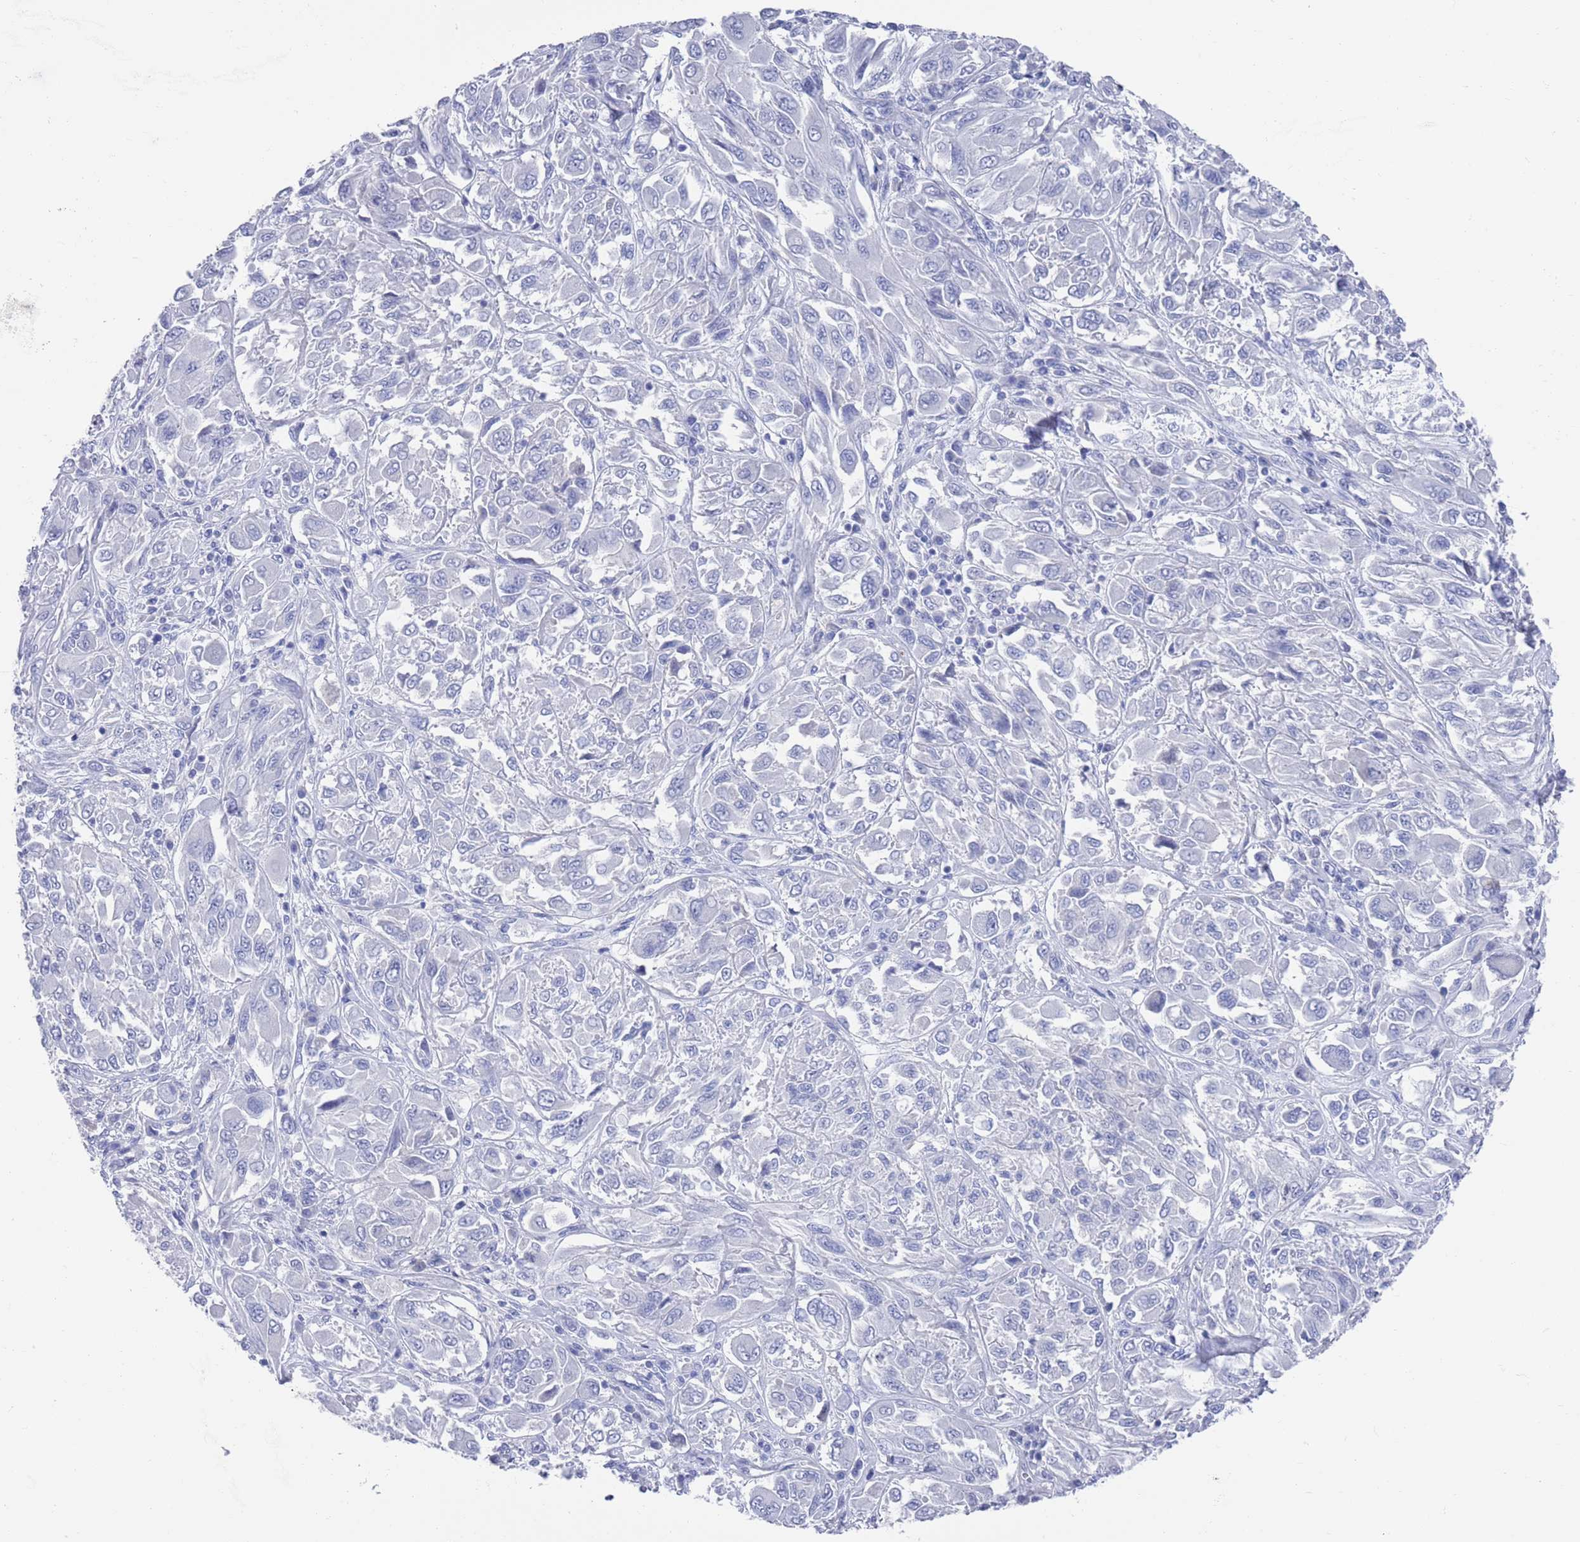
{"staining": {"intensity": "negative", "quantity": "none", "location": "none"}, "tissue": "melanoma", "cell_type": "Tumor cells", "image_type": "cancer", "snomed": [{"axis": "morphology", "description": "Malignant melanoma, NOS"}, {"axis": "topography", "description": "Skin"}], "caption": "Human malignant melanoma stained for a protein using immunohistochemistry reveals no positivity in tumor cells.", "gene": "MTMR2", "patient": {"sex": "female", "age": 91}}